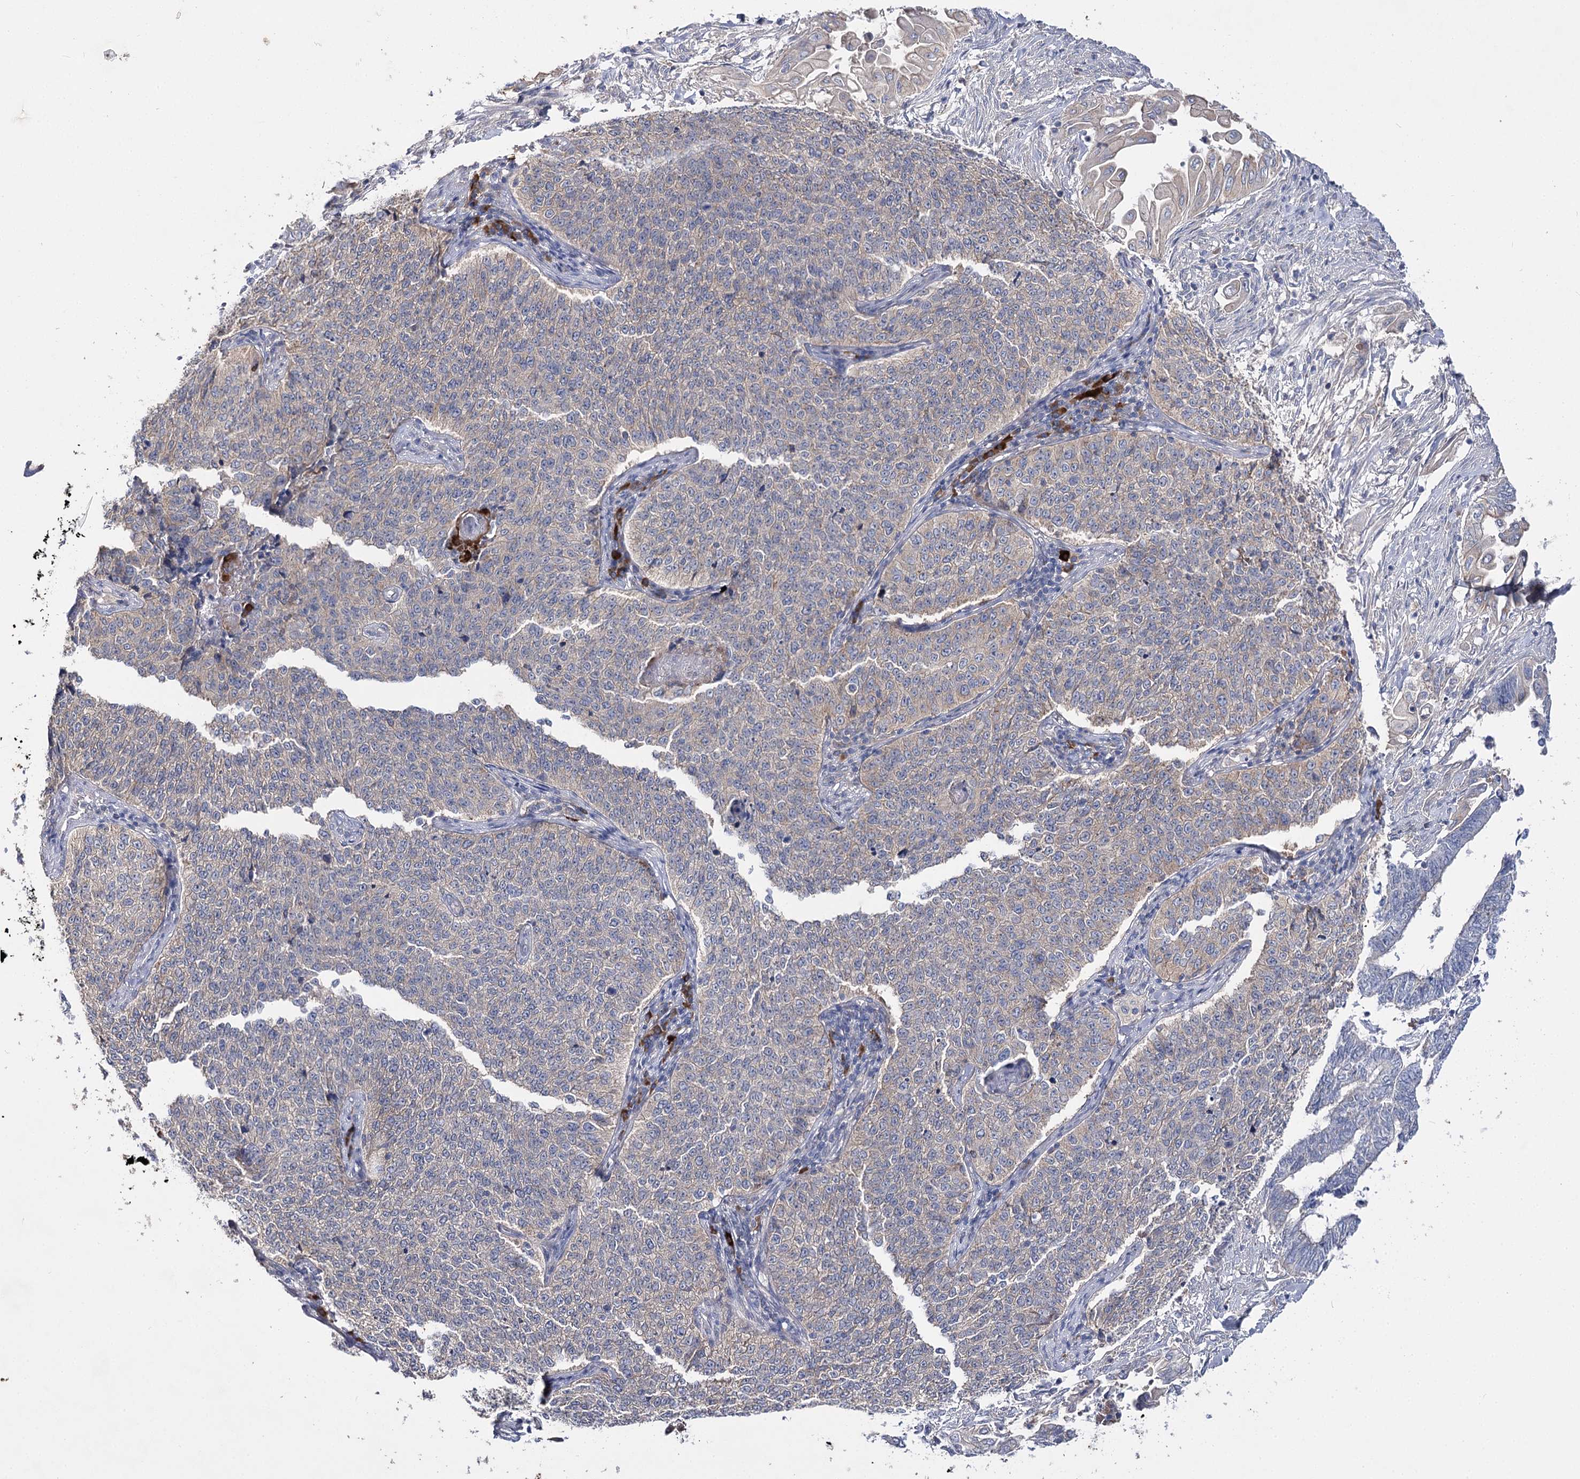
{"staining": {"intensity": "negative", "quantity": "none", "location": "none"}, "tissue": "cervical cancer", "cell_type": "Tumor cells", "image_type": "cancer", "snomed": [{"axis": "morphology", "description": "Squamous cell carcinoma, NOS"}, {"axis": "topography", "description": "Cervix"}], "caption": "There is no significant expression in tumor cells of cervical squamous cell carcinoma. (Immunohistochemistry, brightfield microscopy, high magnification).", "gene": "IL1RAP", "patient": {"sex": "female", "age": 35}}